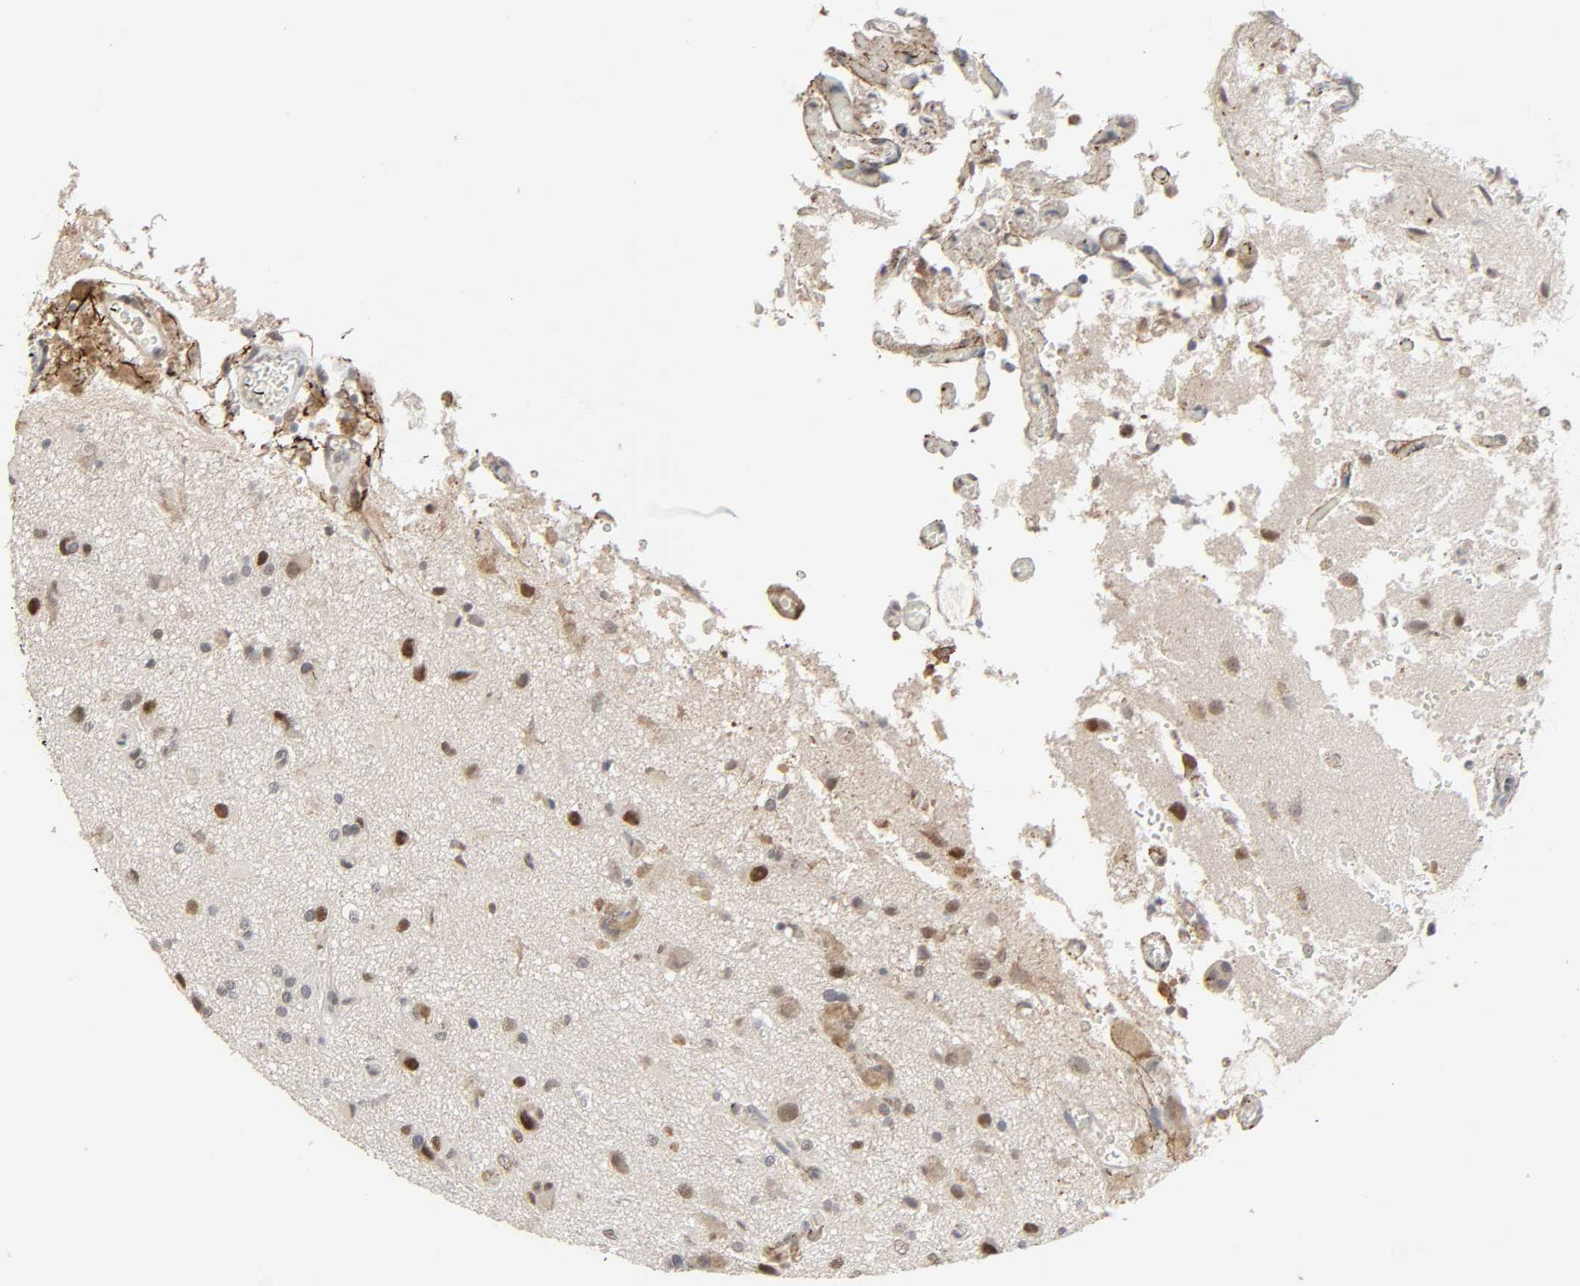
{"staining": {"intensity": "strong", "quantity": "<25%", "location": "nuclear"}, "tissue": "glioma", "cell_type": "Tumor cells", "image_type": "cancer", "snomed": [{"axis": "morphology", "description": "Glioma, malignant, High grade"}, {"axis": "topography", "description": "Brain"}], "caption": "DAB immunohistochemical staining of human malignant high-grade glioma reveals strong nuclear protein positivity in approximately <25% of tumor cells. The staining is performed using DAB brown chromogen to label protein expression. The nuclei are counter-stained blue using hematoxylin.", "gene": "ZNF222", "patient": {"sex": "male", "age": 47}}